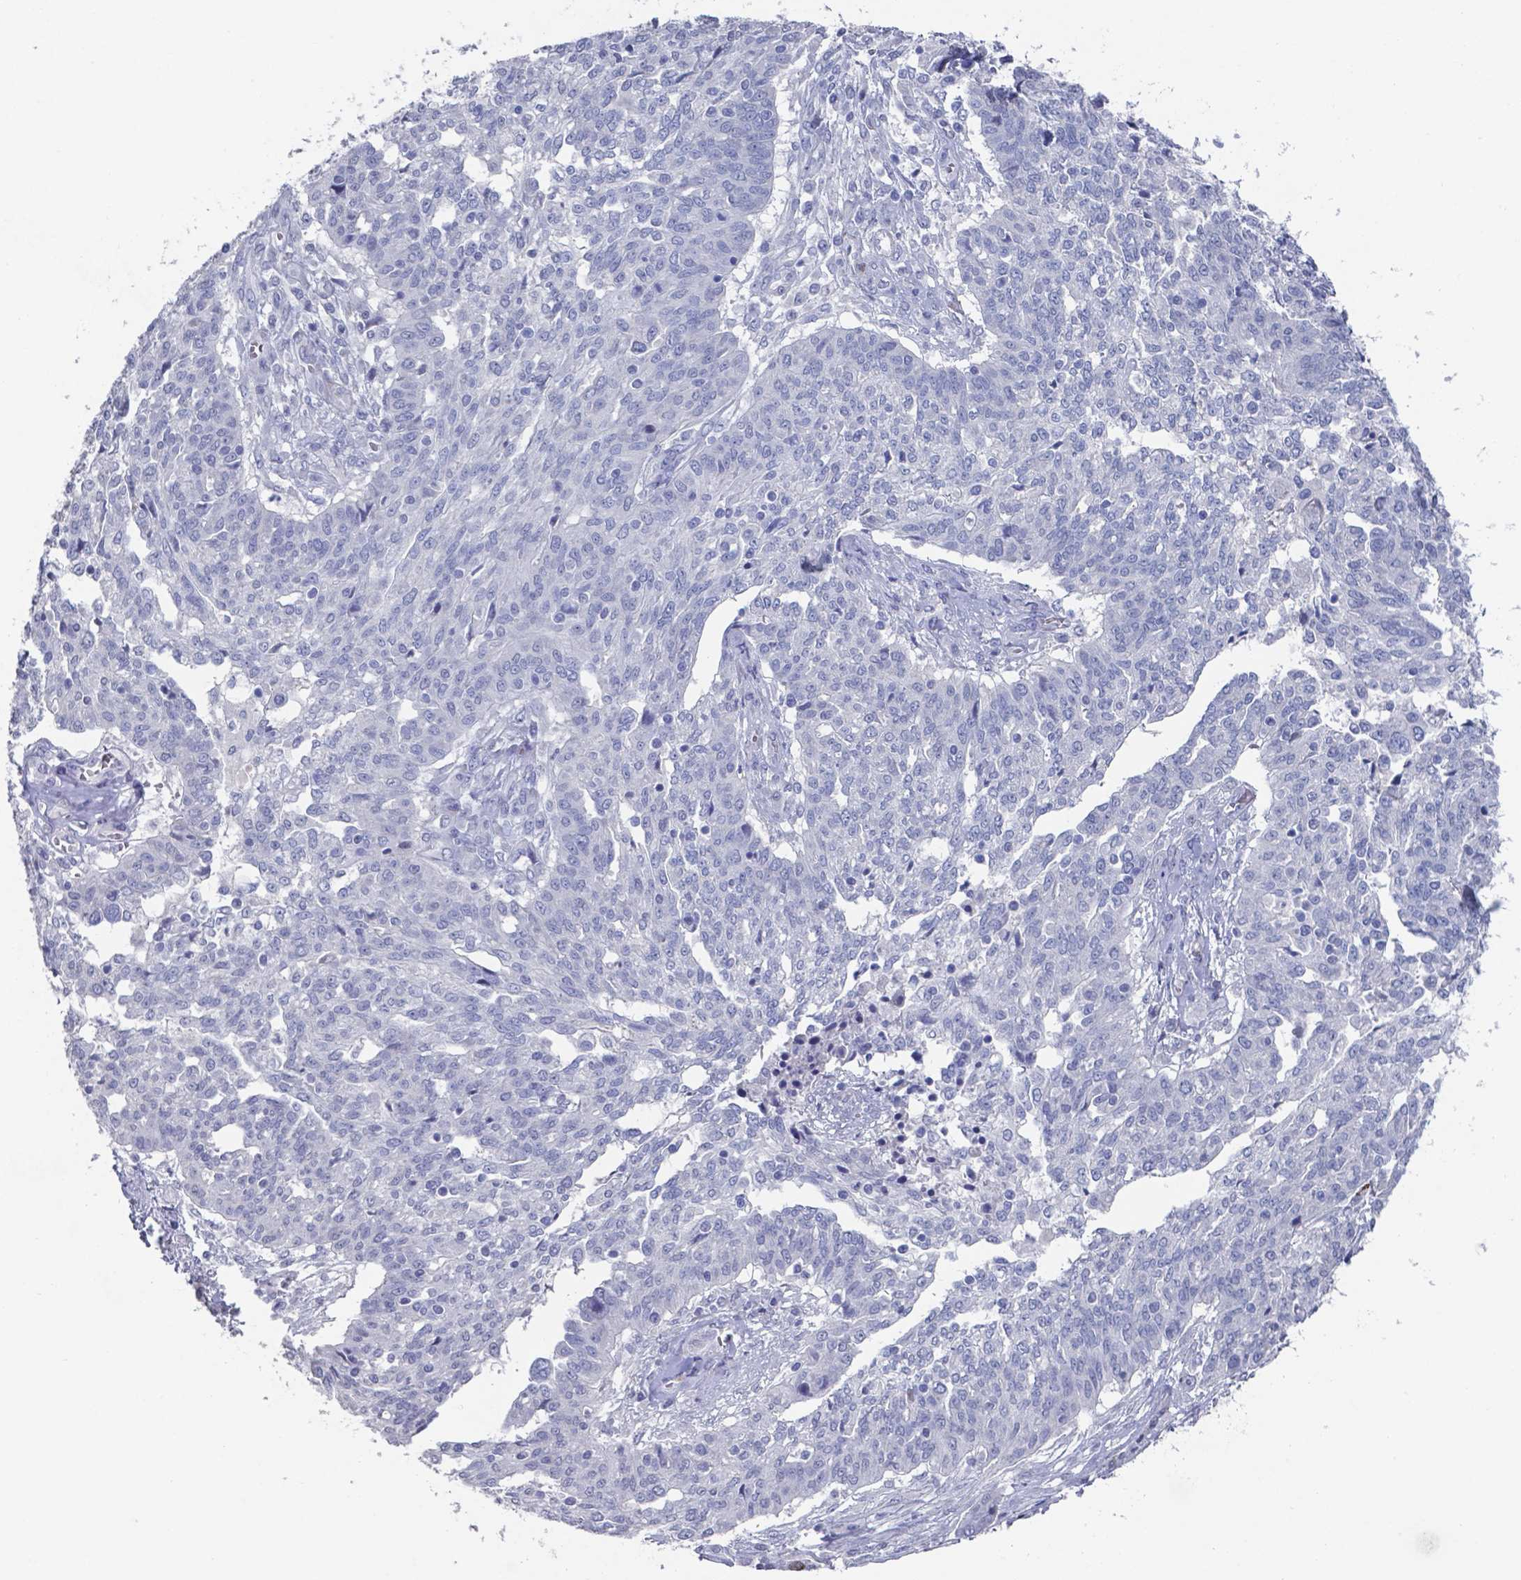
{"staining": {"intensity": "negative", "quantity": "none", "location": "none"}, "tissue": "ovarian cancer", "cell_type": "Tumor cells", "image_type": "cancer", "snomed": [{"axis": "morphology", "description": "Cystadenocarcinoma, serous, NOS"}, {"axis": "topography", "description": "Ovary"}], "caption": "This is an IHC histopathology image of serous cystadenocarcinoma (ovarian). There is no positivity in tumor cells.", "gene": "PLA2R1", "patient": {"sex": "female", "age": 67}}